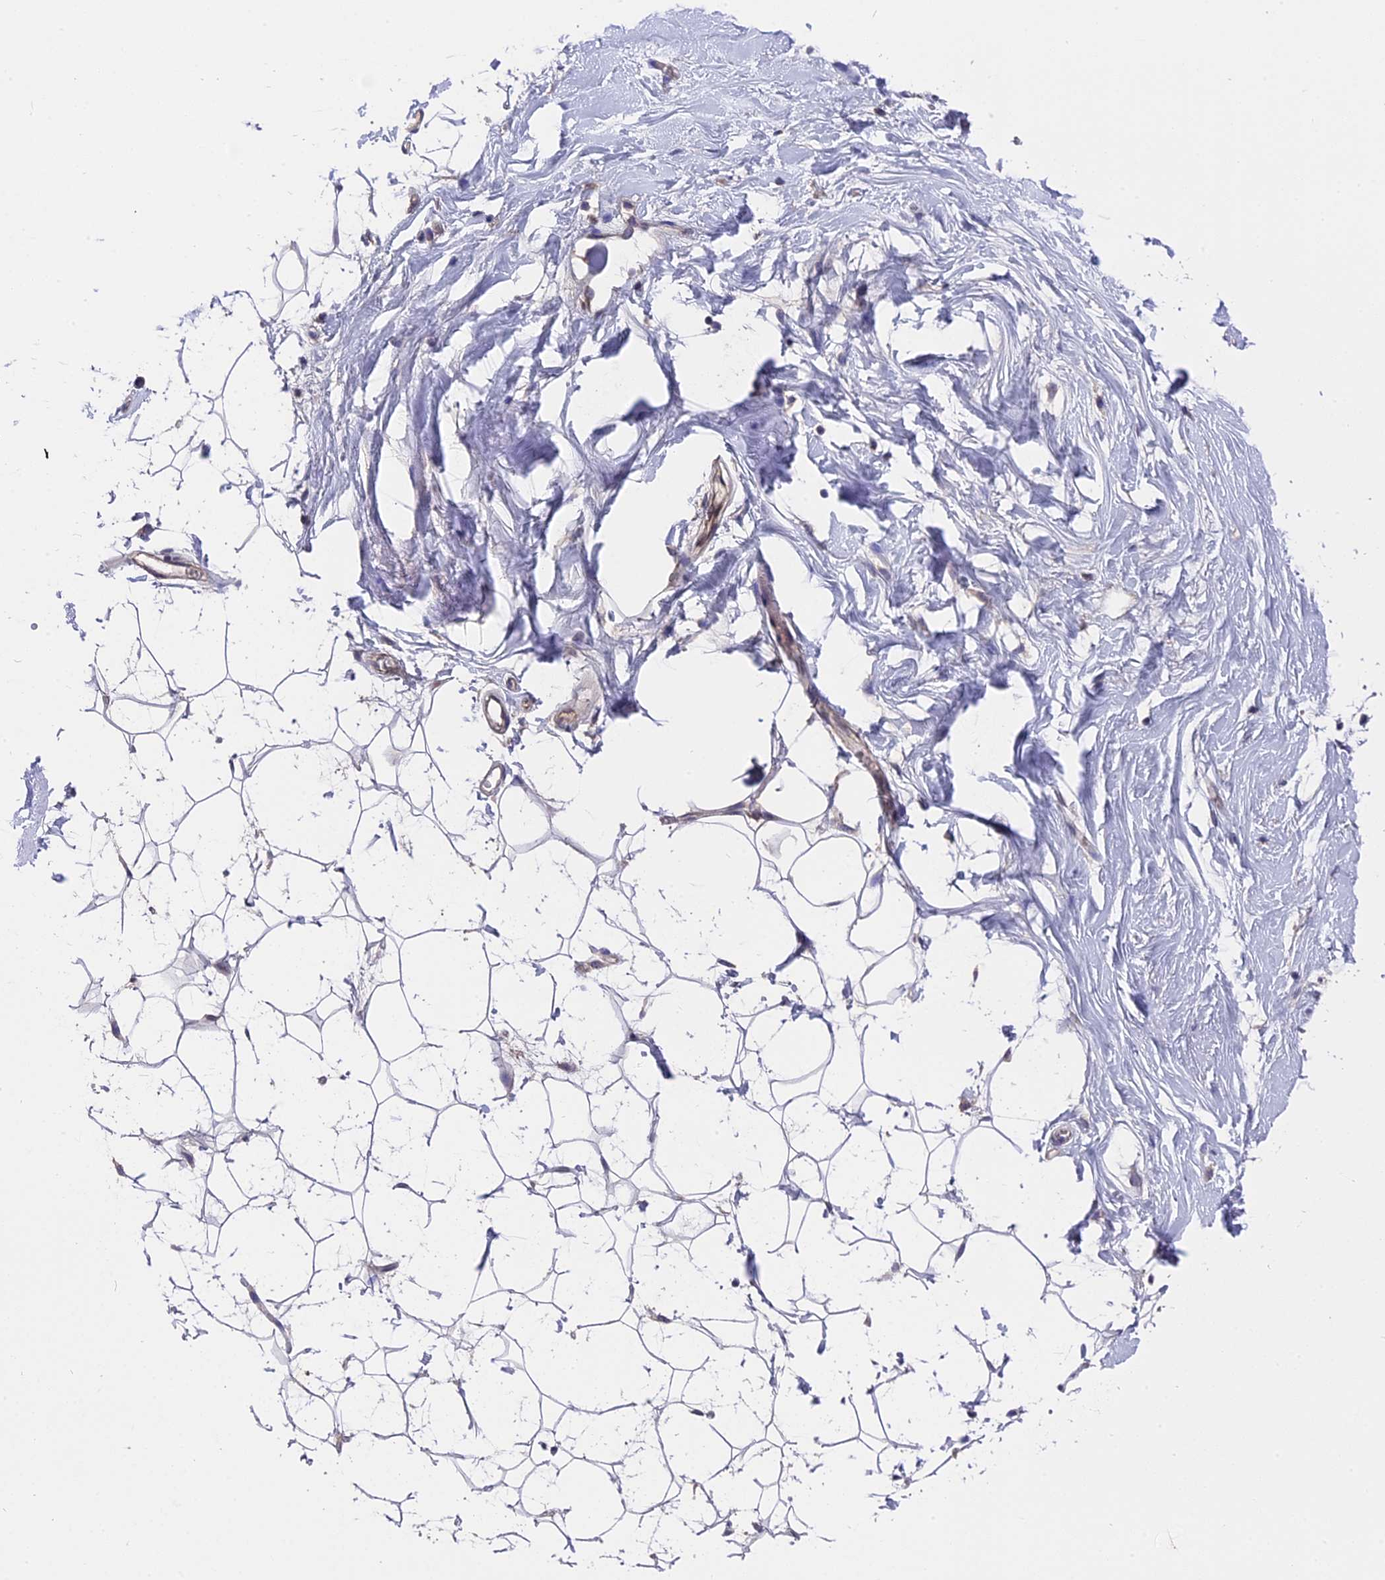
{"staining": {"intensity": "negative", "quantity": "none", "location": "none"}, "tissue": "adipose tissue", "cell_type": "Adipocytes", "image_type": "normal", "snomed": [{"axis": "morphology", "description": "Normal tissue, NOS"}, {"axis": "topography", "description": "Breast"}], "caption": "Immunohistochemistry of benign adipose tissue shows no positivity in adipocytes. (Brightfield microscopy of DAB (3,3'-diaminobenzidine) immunohistochemistry (IHC) at high magnification).", "gene": "ZCCHC2", "patient": {"sex": "female", "age": 26}}